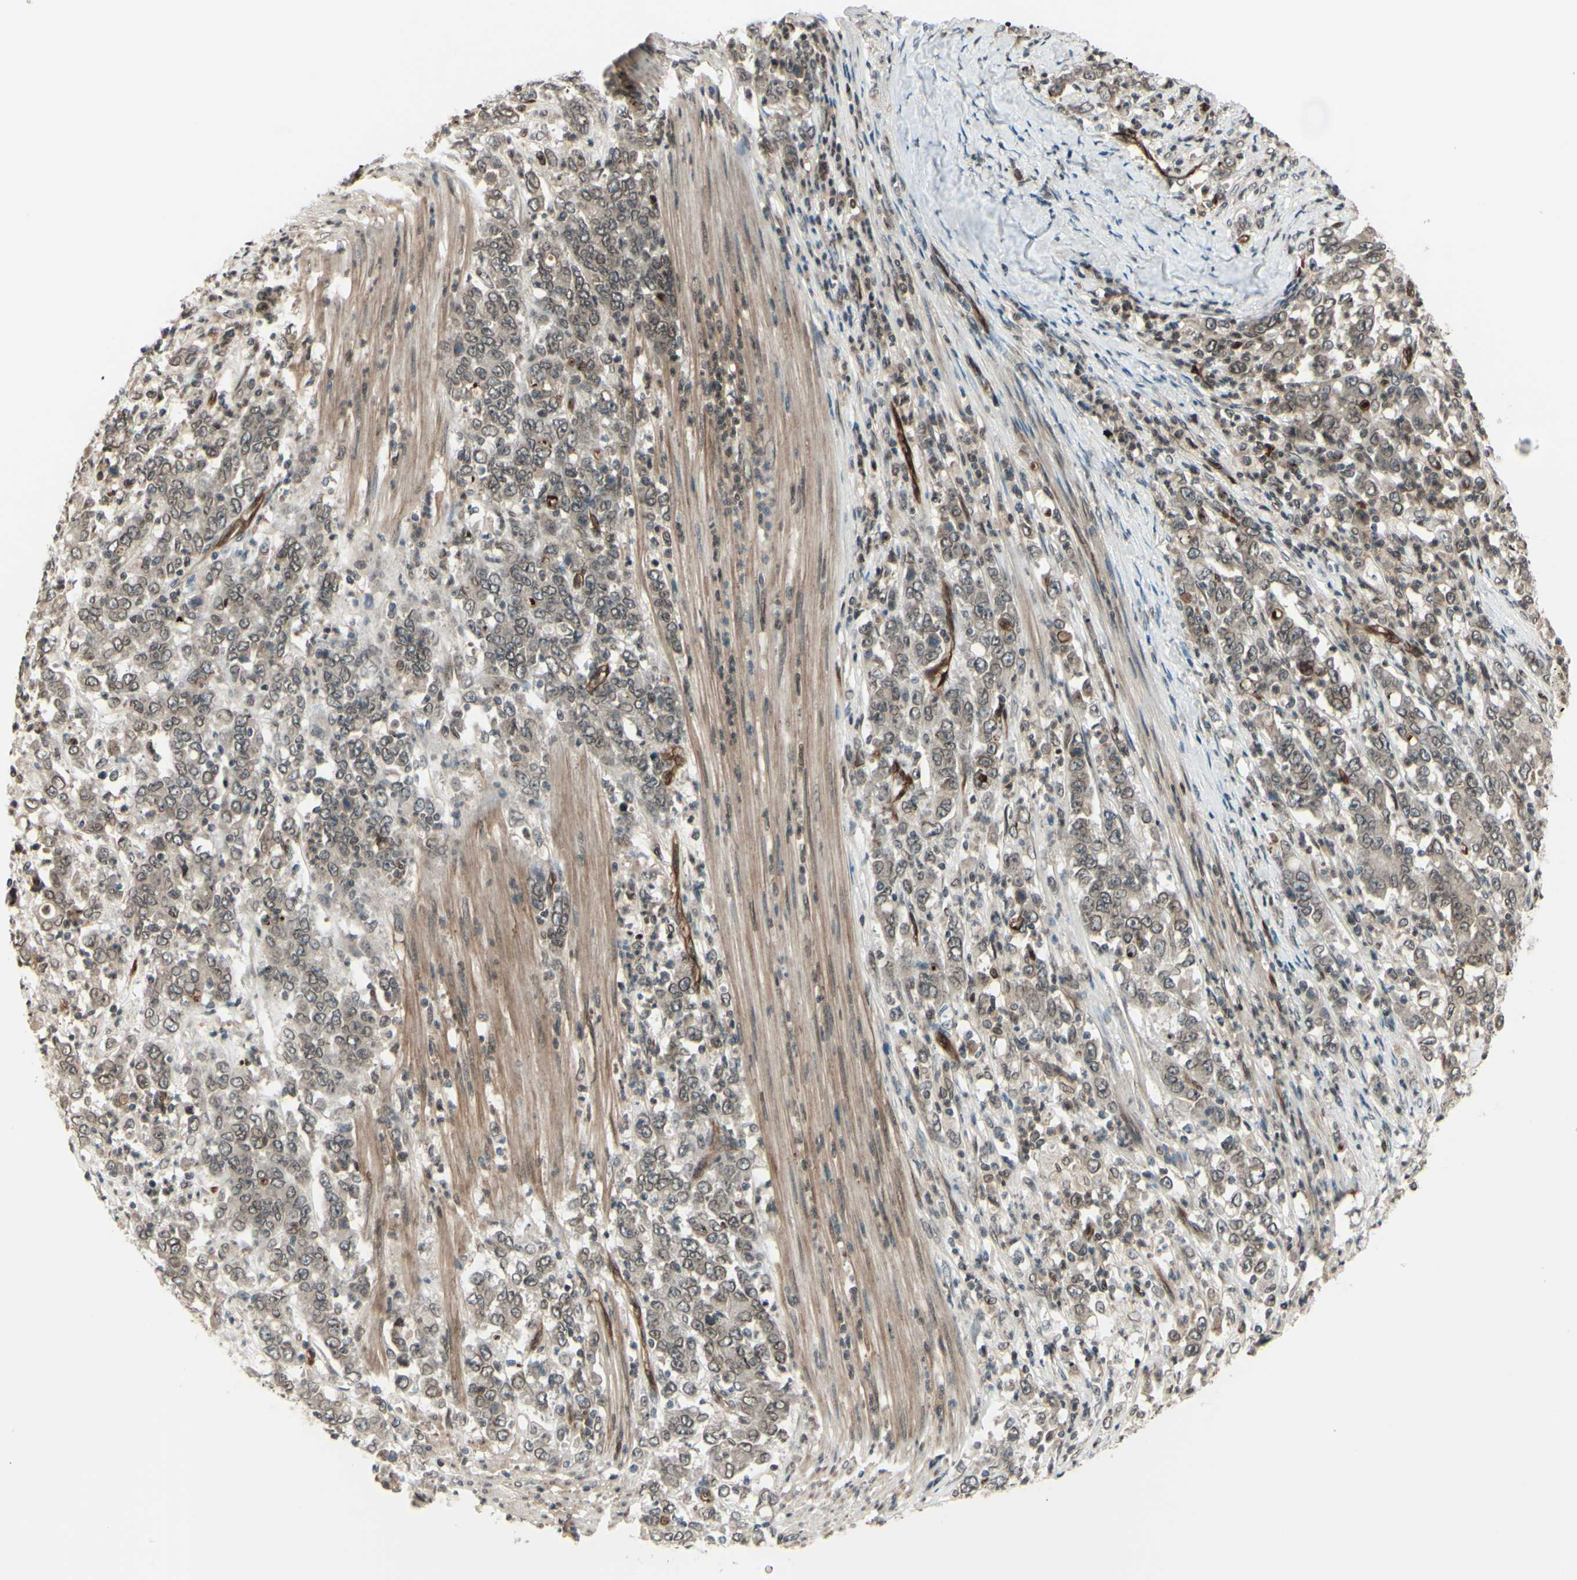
{"staining": {"intensity": "weak", "quantity": ">75%", "location": "cytoplasmic/membranous,nuclear"}, "tissue": "stomach cancer", "cell_type": "Tumor cells", "image_type": "cancer", "snomed": [{"axis": "morphology", "description": "Adenocarcinoma, NOS"}, {"axis": "topography", "description": "Stomach, lower"}], "caption": "Immunohistochemical staining of human adenocarcinoma (stomach) exhibits weak cytoplasmic/membranous and nuclear protein positivity in about >75% of tumor cells.", "gene": "MLF2", "patient": {"sex": "female", "age": 71}}